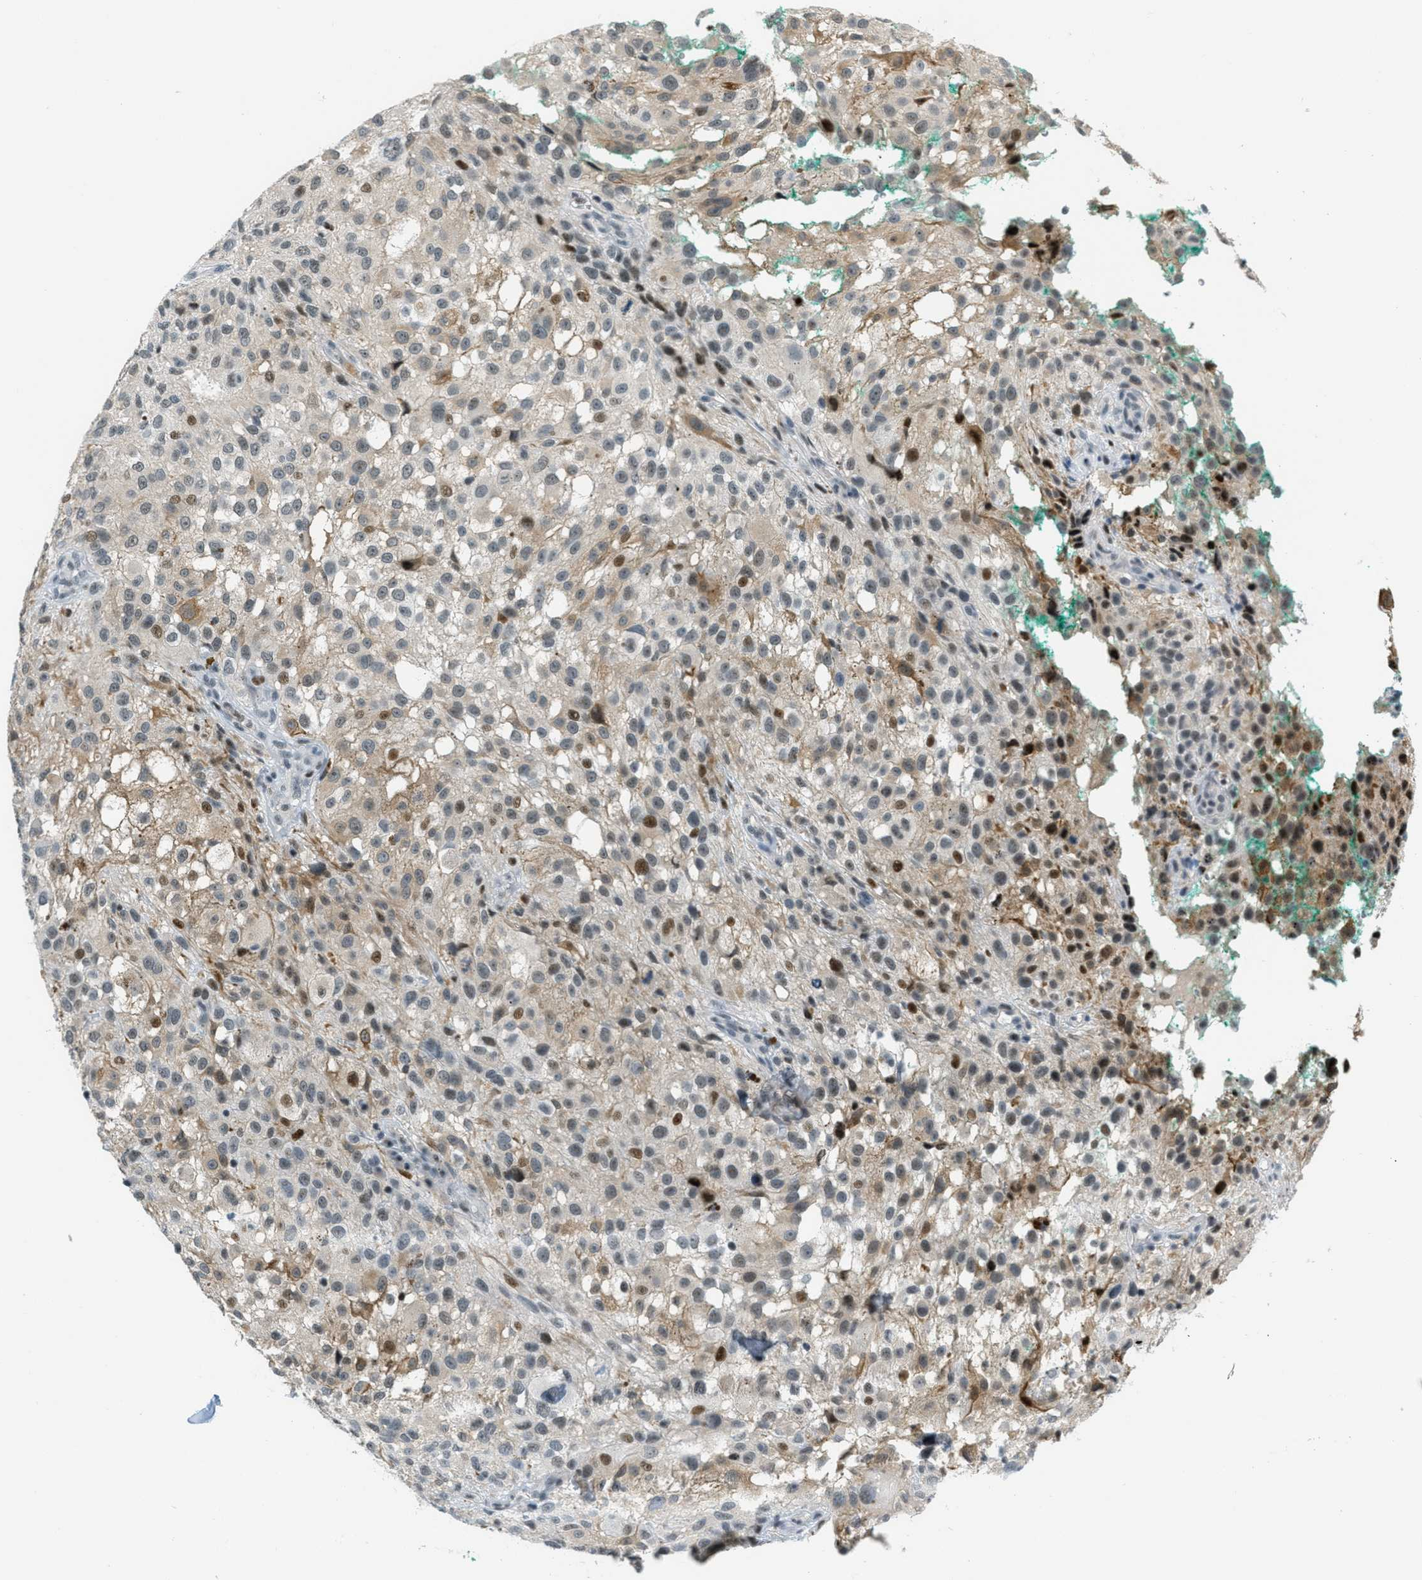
{"staining": {"intensity": "moderate", "quantity": "25%-75%", "location": "cytoplasmic/membranous,nuclear"}, "tissue": "melanoma", "cell_type": "Tumor cells", "image_type": "cancer", "snomed": [{"axis": "morphology", "description": "Necrosis, NOS"}, {"axis": "morphology", "description": "Malignant melanoma, NOS"}, {"axis": "topography", "description": "Skin"}], "caption": "Tumor cells demonstrate medium levels of moderate cytoplasmic/membranous and nuclear staining in approximately 25%-75% of cells in melanoma.", "gene": "ZDHHC23", "patient": {"sex": "female", "age": 87}}